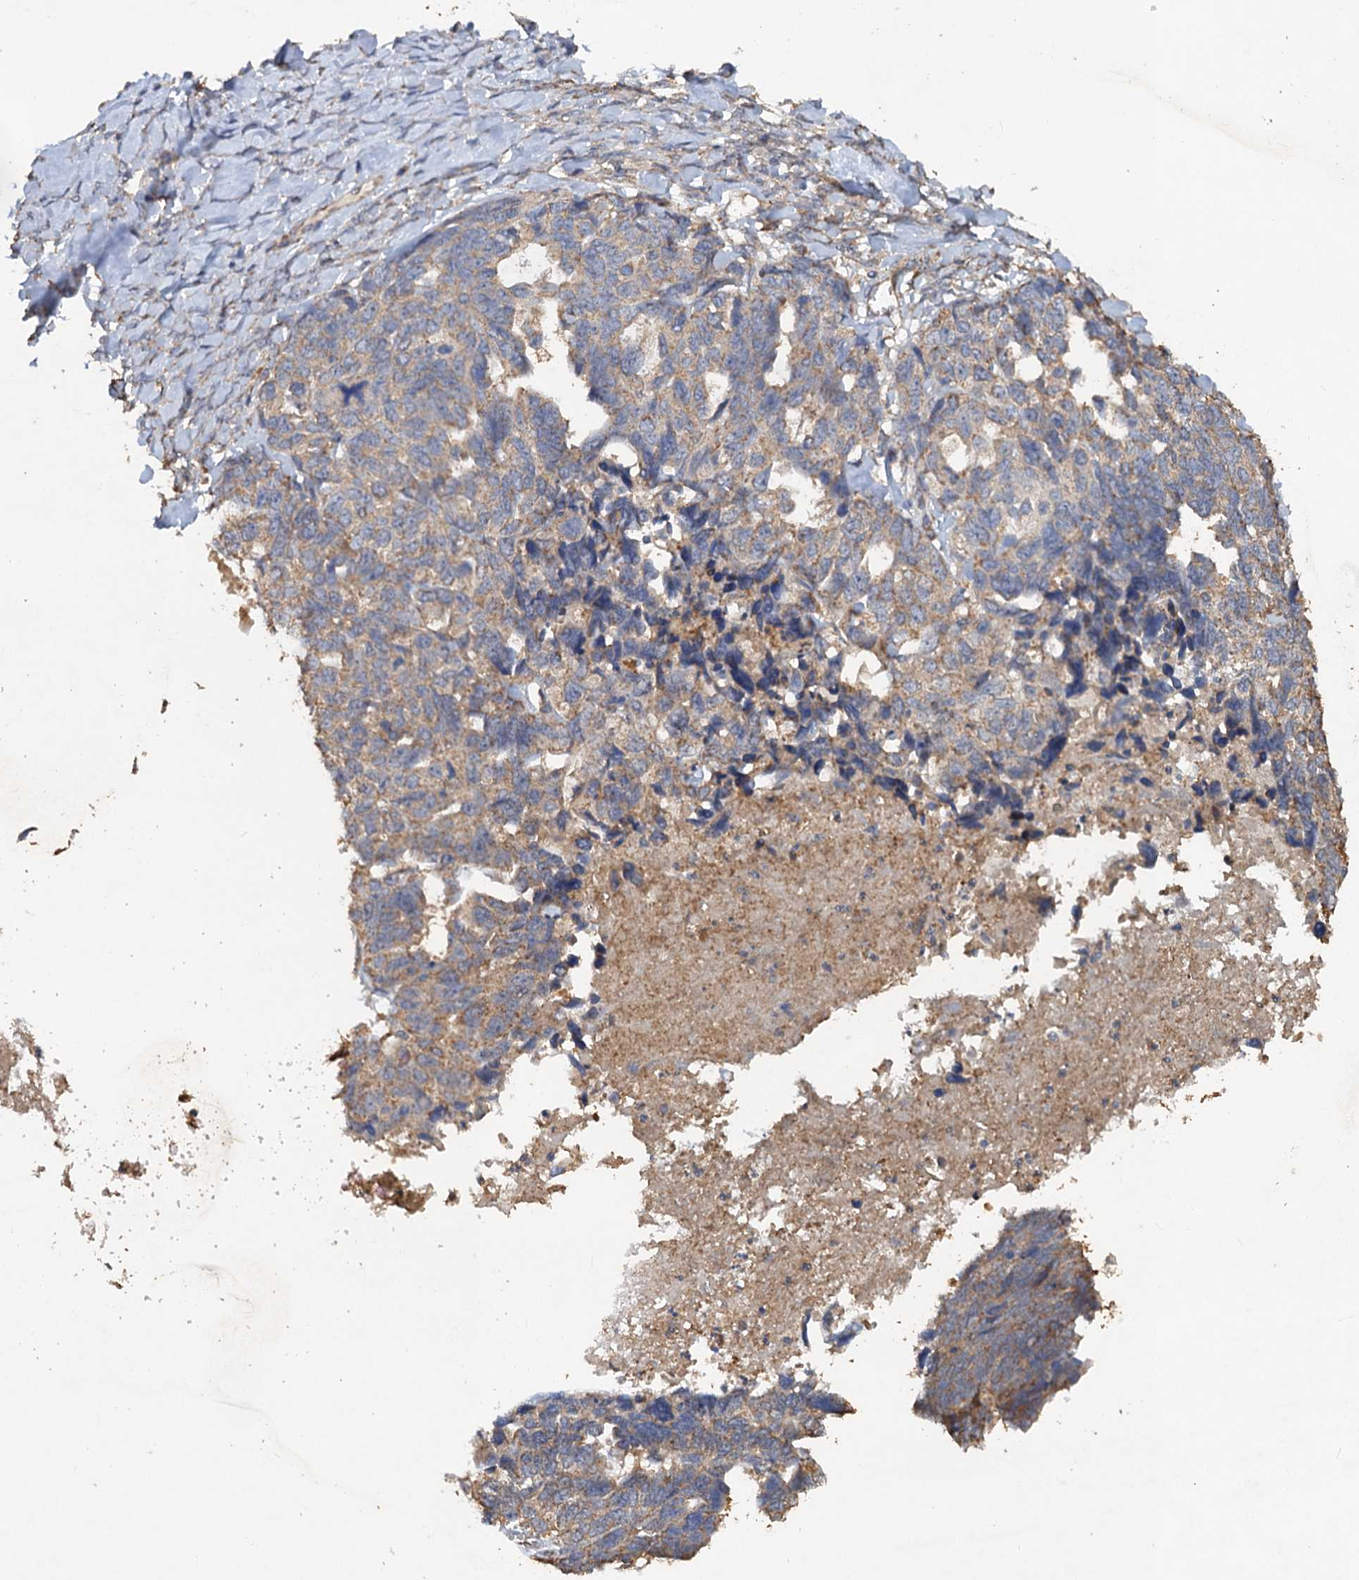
{"staining": {"intensity": "weak", "quantity": ">75%", "location": "cytoplasmic/membranous"}, "tissue": "ovarian cancer", "cell_type": "Tumor cells", "image_type": "cancer", "snomed": [{"axis": "morphology", "description": "Cystadenocarcinoma, serous, NOS"}, {"axis": "topography", "description": "Ovary"}], "caption": "Immunohistochemical staining of human ovarian serous cystadenocarcinoma reveals weak cytoplasmic/membranous protein positivity in approximately >75% of tumor cells.", "gene": "SCUBE3", "patient": {"sex": "female", "age": 79}}